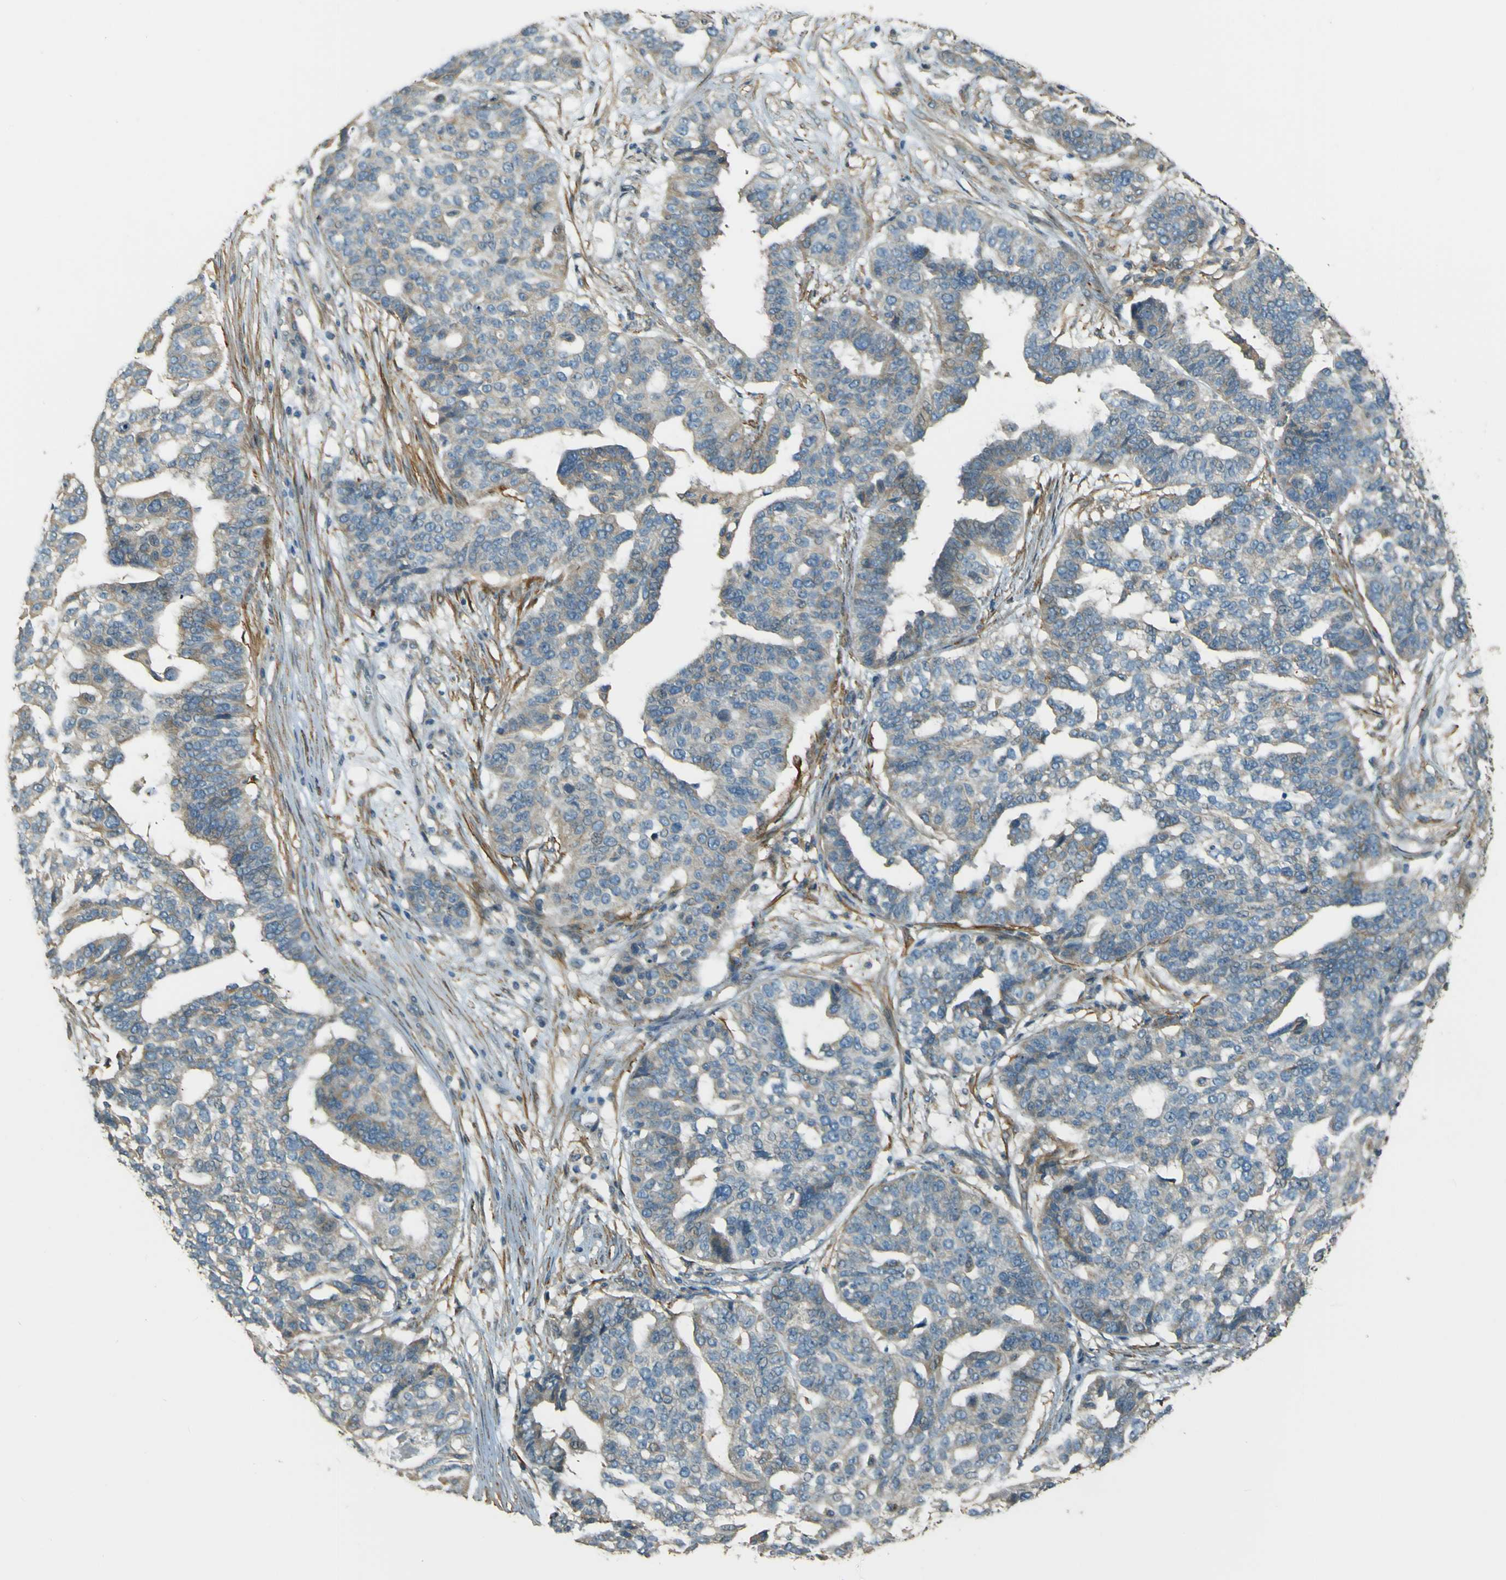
{"staining": {"intensity": "weak", "quantity": "25%-75%", "location": "cytoplasmic/membranous"}, "tissue": "ovarian cancer", "cell_type": "Tumor cells", "image_type": "cancer", "snomed": [{"axis": "morphology", "description": "Cystadenocarcinoma, serous, NOS"}, {"axis": "topography", "description": "Ovary"}], "caption": "An image of ovarian cancer (serous cystadenocarcinoma) stained for a protein reveals weak cytoplasmic/membranous brown staining in tumor cells. (DAB (3,3'-diaminobenzidine) IHC with brightfield microscopy, high magnification).", "gene": "NEXN", "patient": {"sex": "female", "age": 59}}